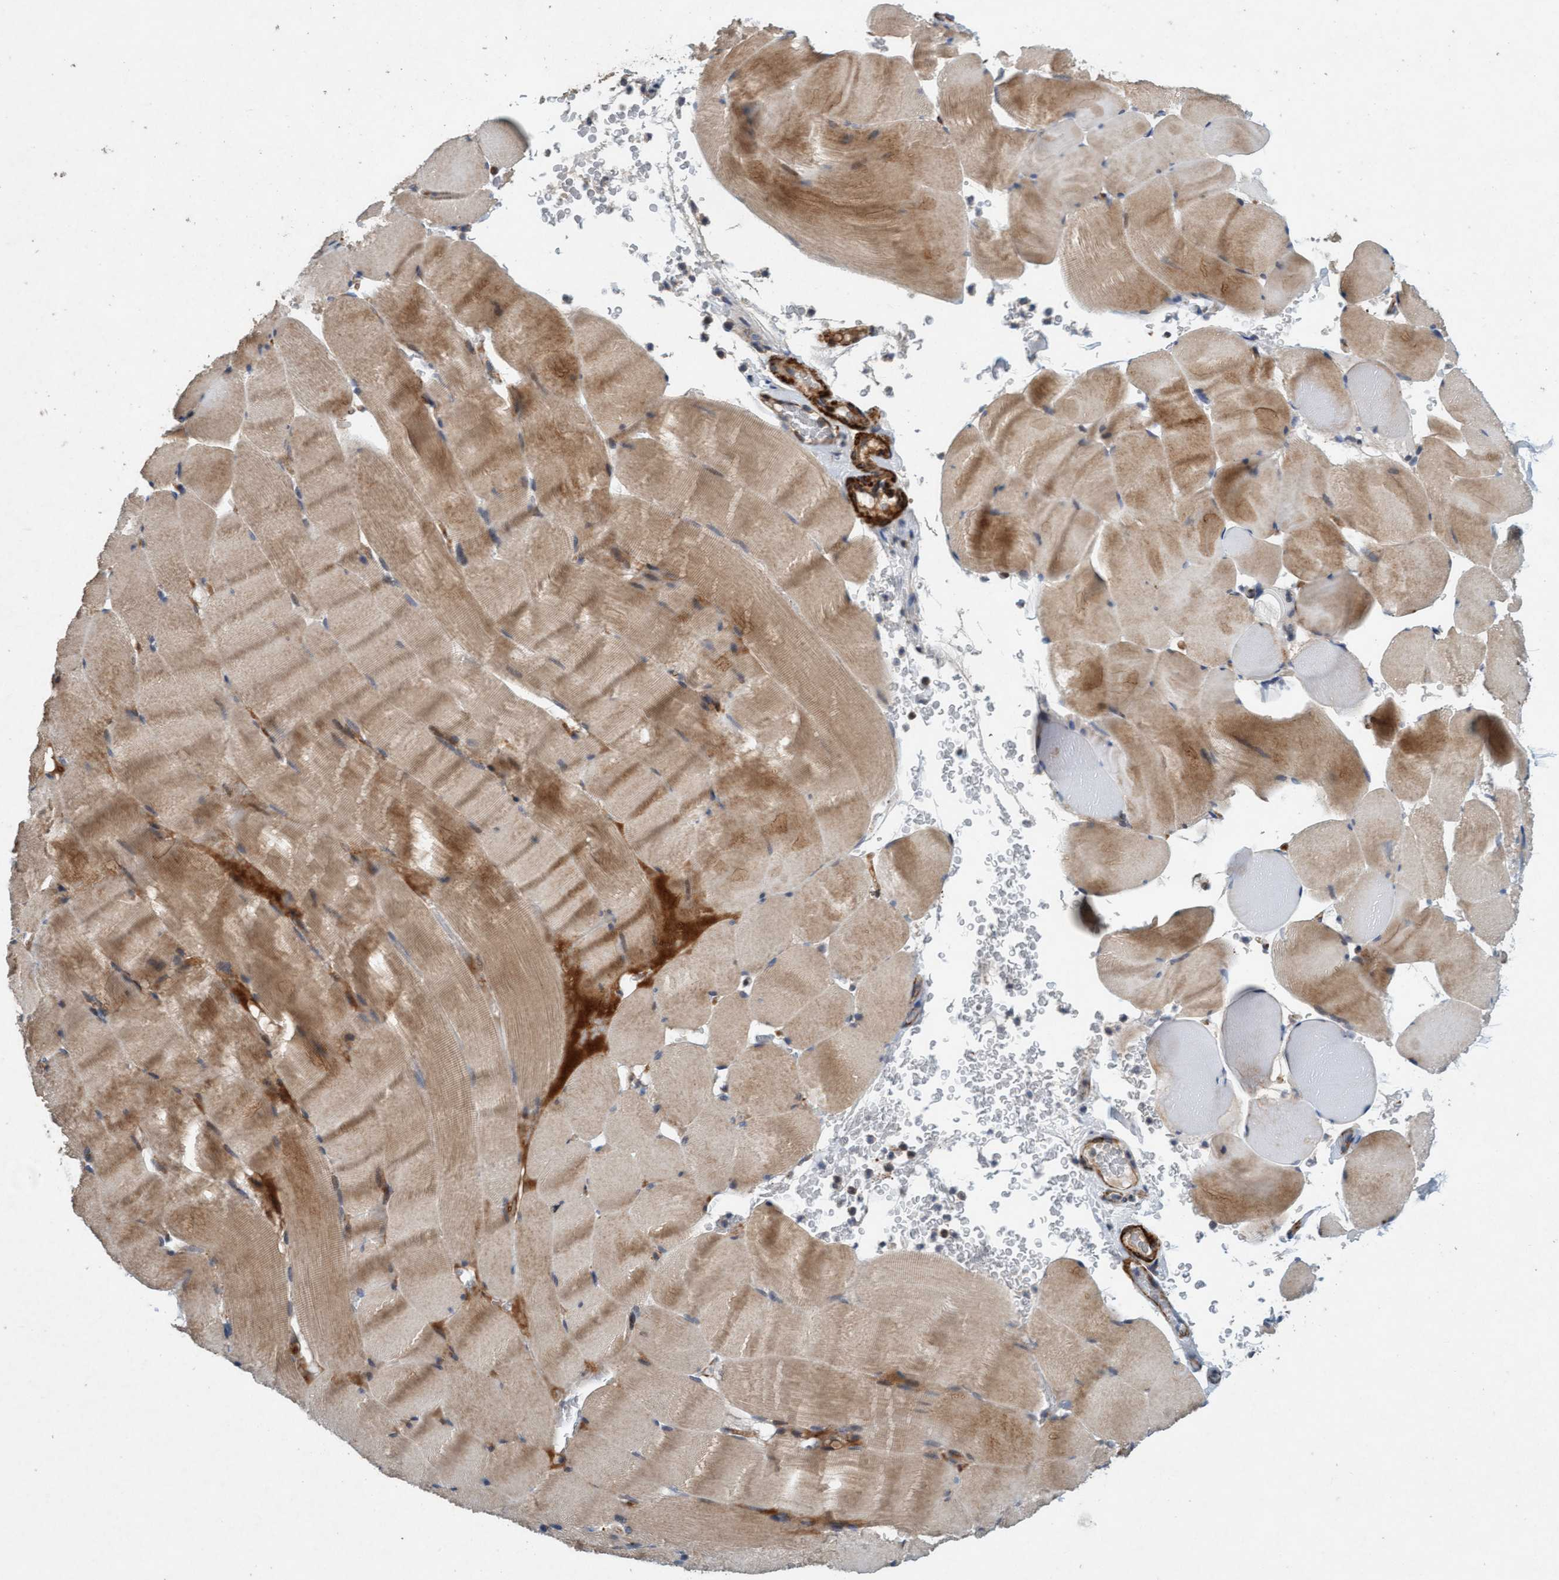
{"staining": {"intensity": "weak", "quantity": ">75%", "location": "cytoplasmic/membranous"}, "tissue": "skeletal muscle", "cell_type": "Myocytes", "image_type": "normal", "snomed": [{"axis": "morphology", "description": "Normal tissue, NOS"}, {"axis": "topography", "description": "Skeletal muscle"}], "caption": "A photomicrograph of human skeletal muscle stained for a protein exhibits weak cytoplasmic/membranous brown staining in myocytes.", "gene": "TMEM70", "patient": {"sex": "male", "age": 62}}